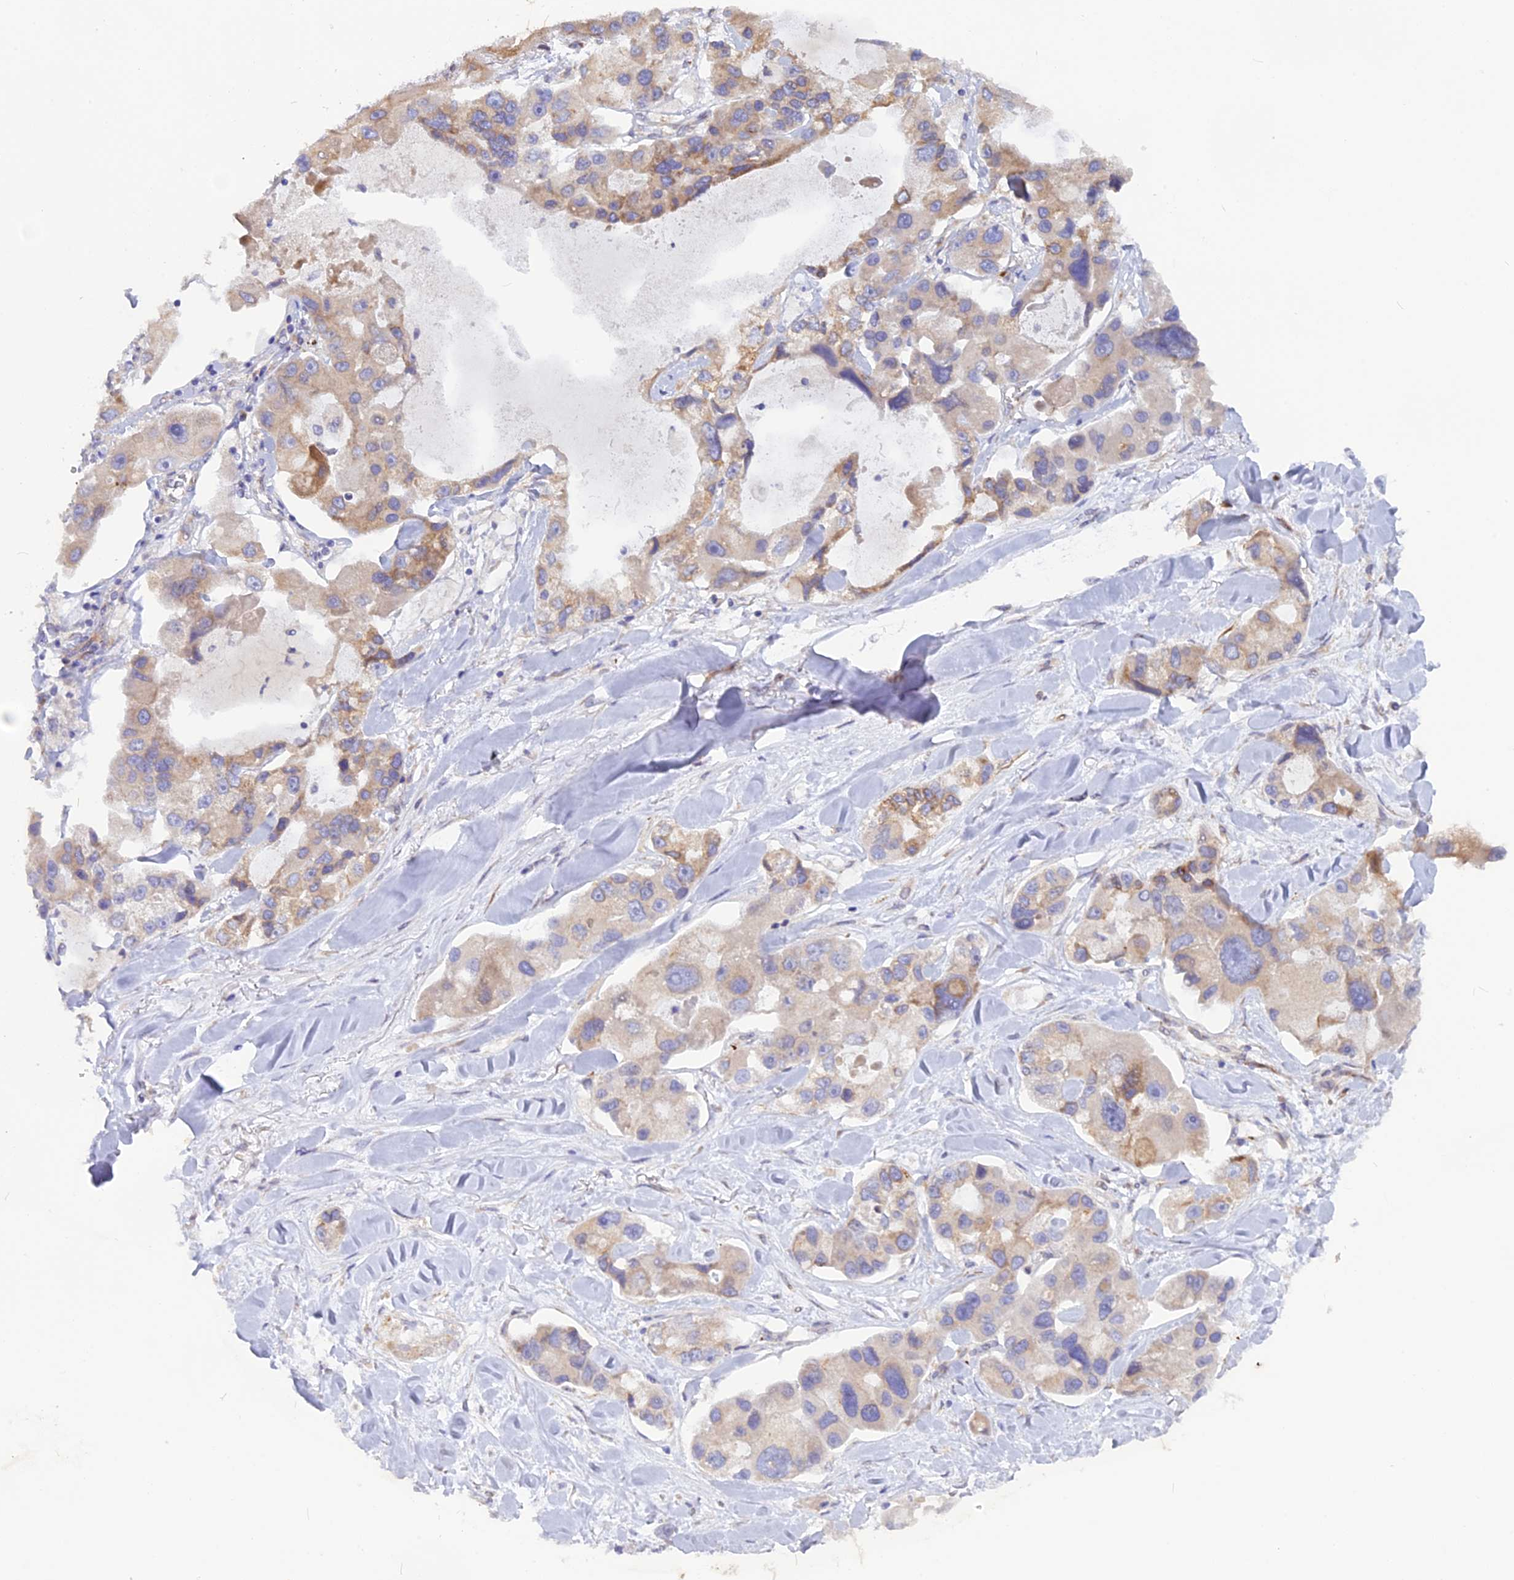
{"staining": {"intensity": "weak", "quantity": "25%-75%", "location": "cytoplasmic/membranous"}, "tissue": "lung cancer", "cell_type": "Tumor cells", "image_type": "cancer", "snomed": [{"axis": "morphology", "description": "Adenocarcinoma, NOS"}, {"axis": "topography", "description": "Lung"}], "caption": "Immunohistochemical staining of human lung cancer shows weak cytoplasmic/membranous protein expression in about 25%-75% of tumor cells.", "gene": "TLCD1", "patient": {"sex": "female", "age": 54}}